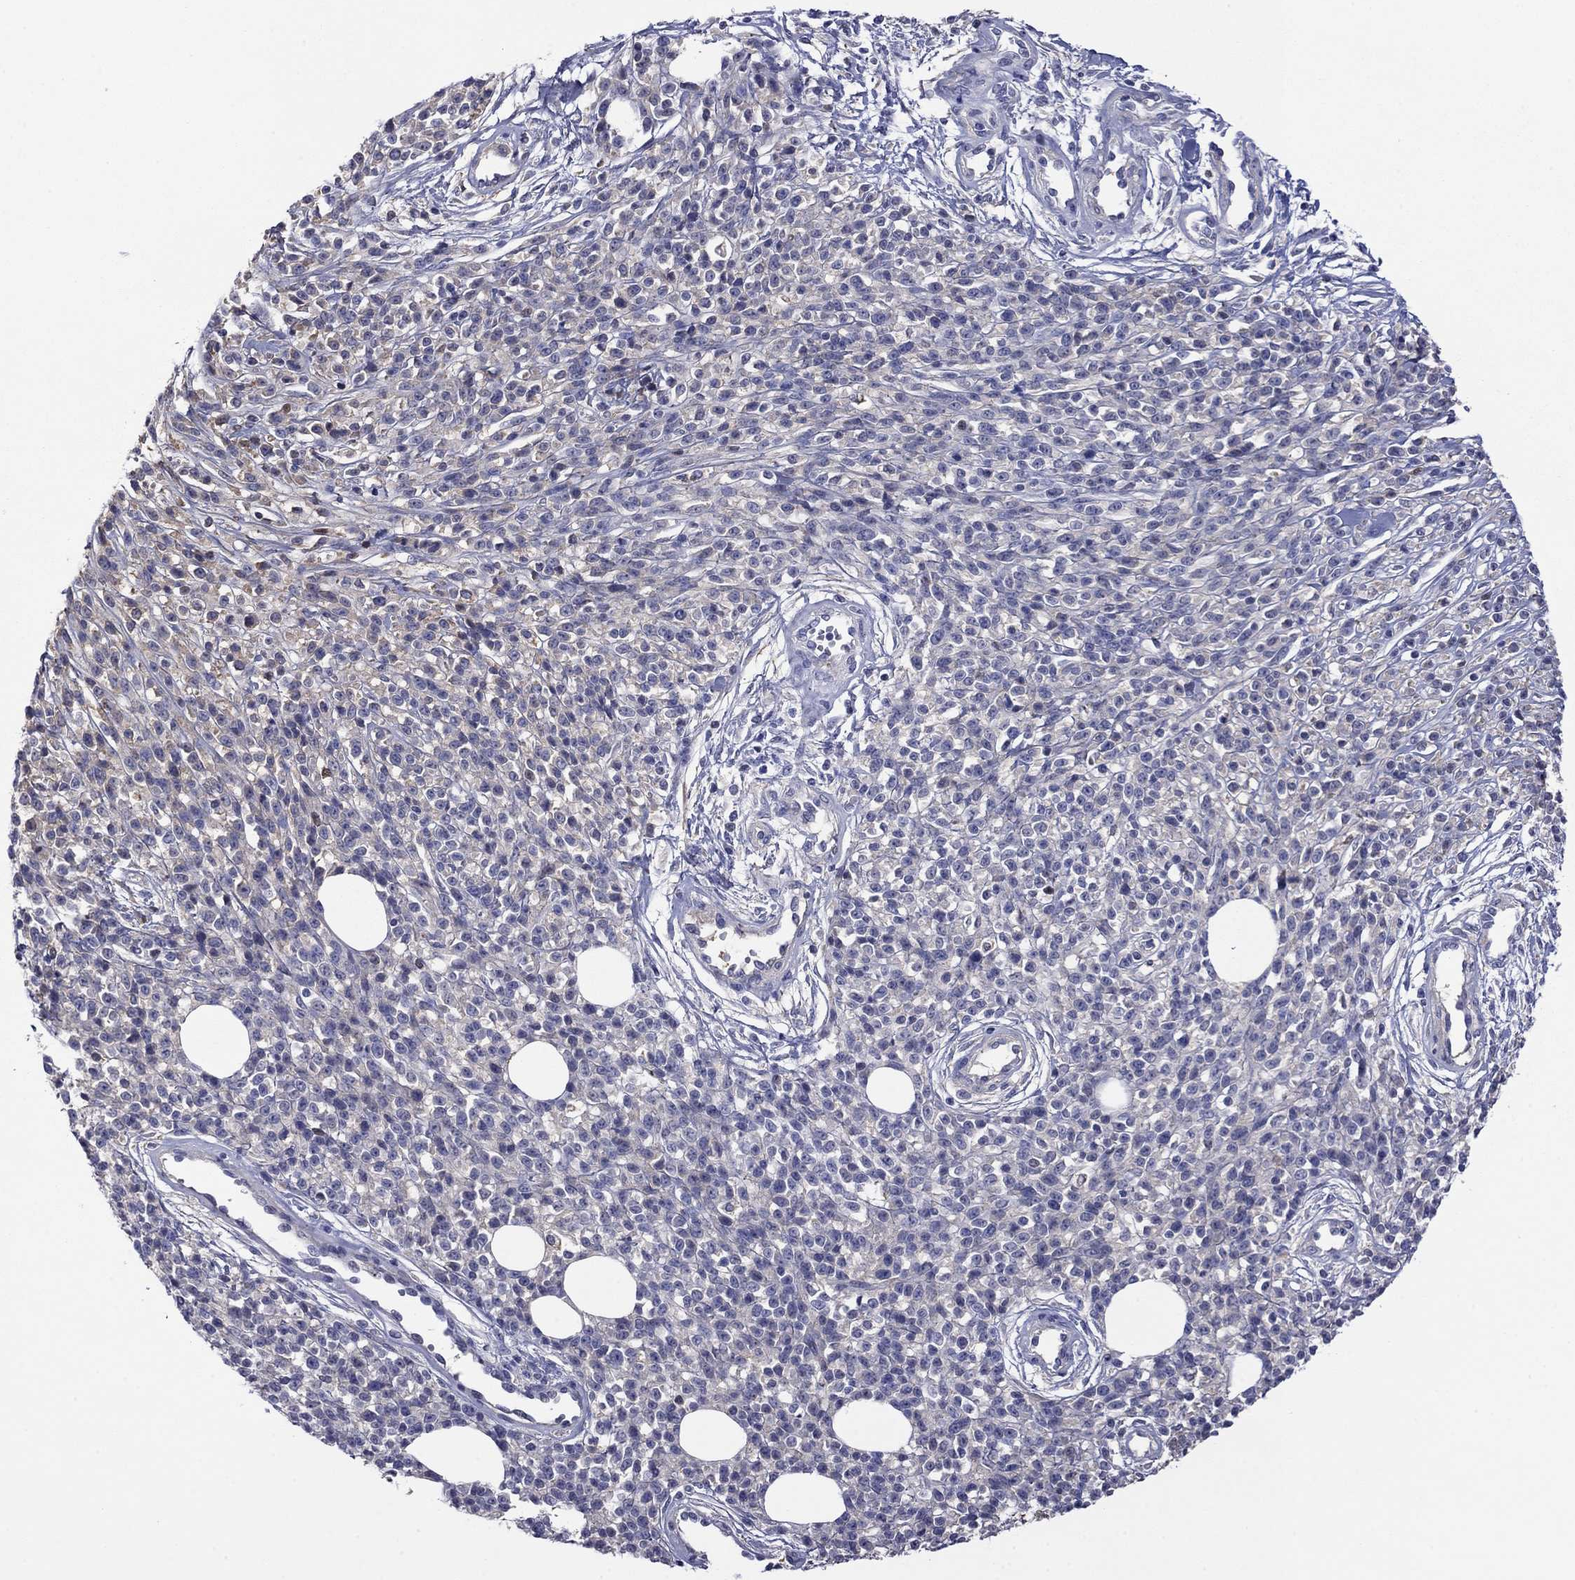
{"staining": {"intensity": "negative", "quantity": "none", "location": "none"}, "tissue": "melanoma", "cell_type": "Tumor cells", "image_type": "cancer", "snomed": [{"axis": "morphology", "description": "Malignant melanoma, NOS"}, {"axis": "topography", "description": "Skin"}, {"axis": "topography", "description": "Skin of trunk"}], "caption": "IHC of melanoma reveals no staining in tumor cells. (DAB (3,3'-diaminobenzidine) IHC visualized using brightfield microscopy, high magnification).", "gene": "APOA2", "patient": {"sex": "male", "age": 74}}